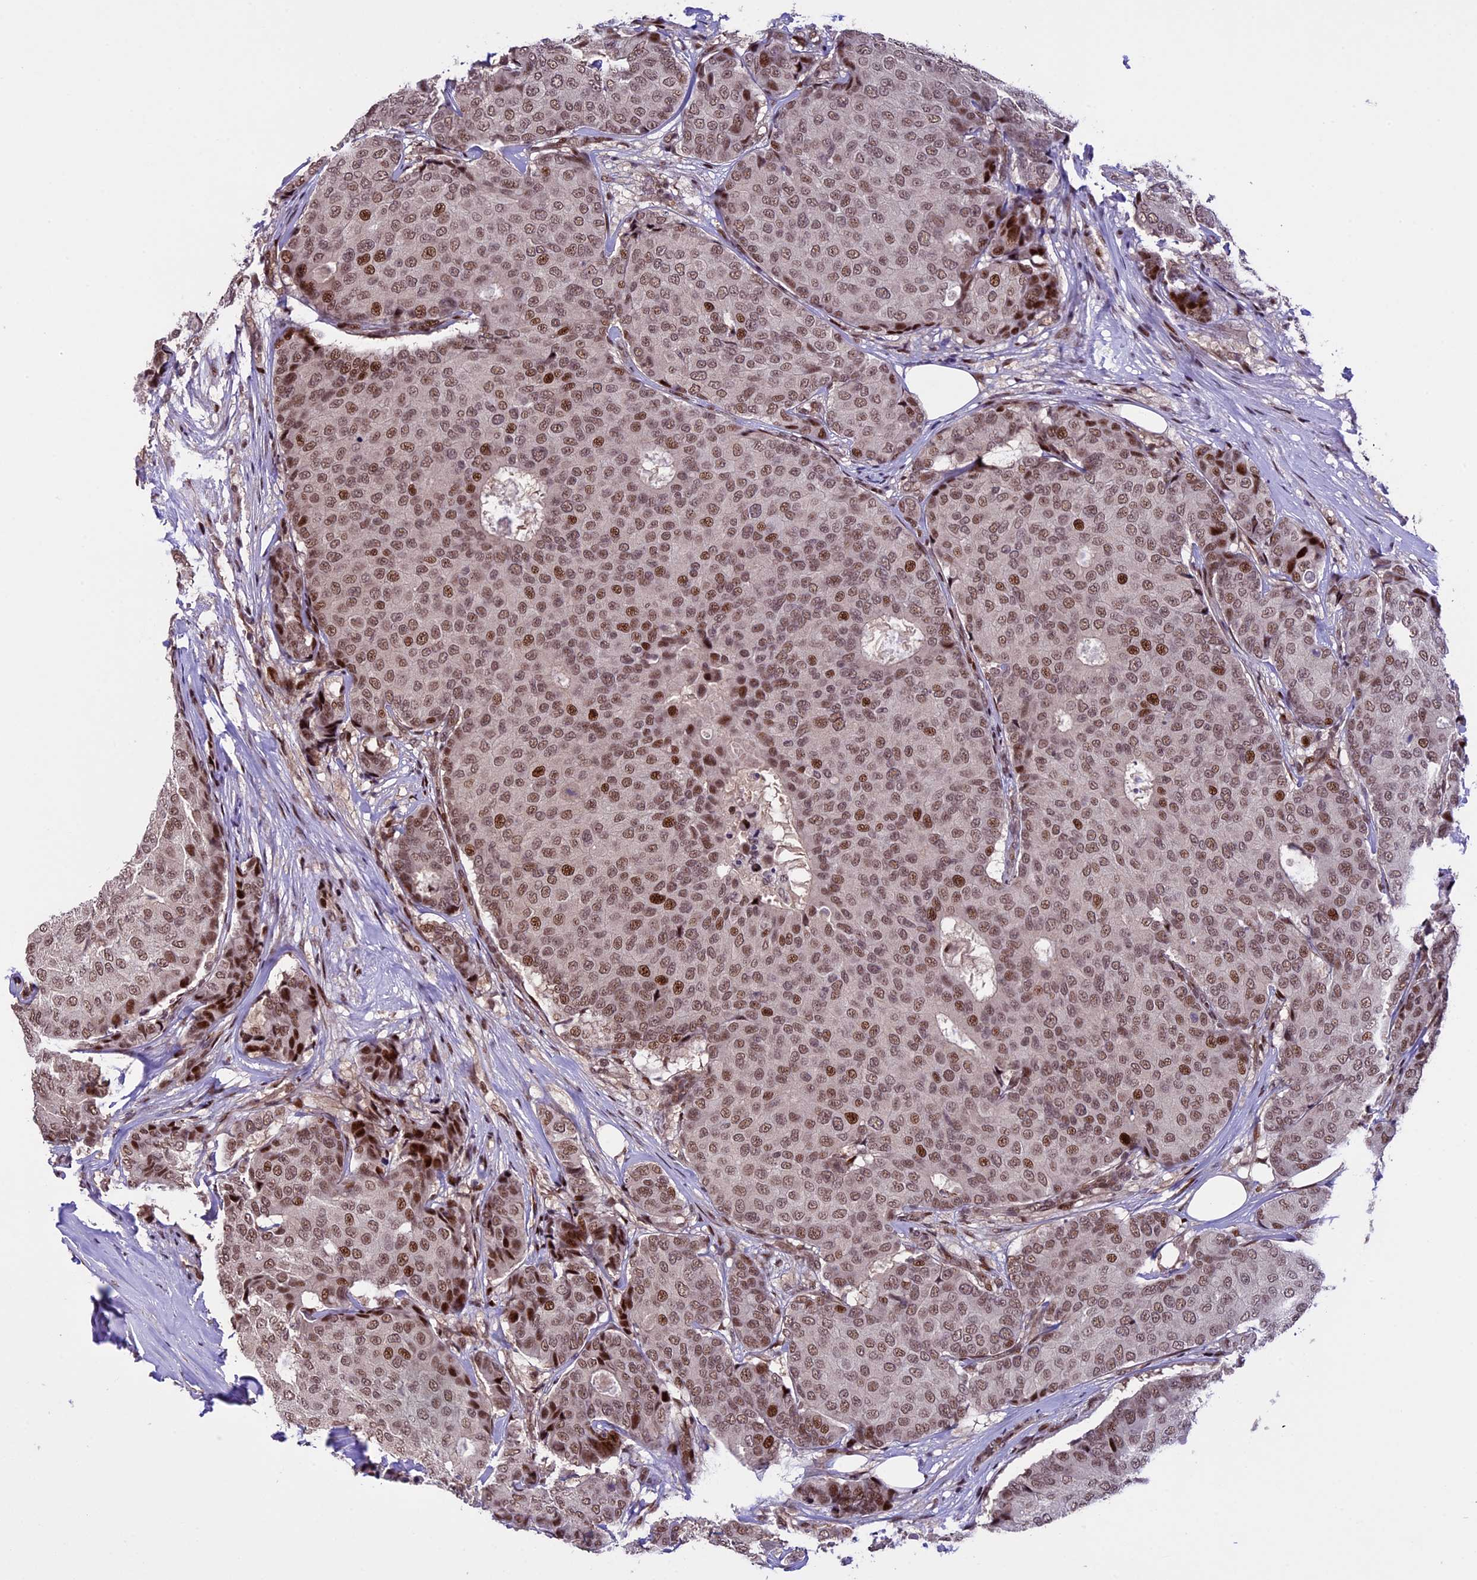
{"staining": {"intensity": "moderate", "quantity": ">75%", "location": "nuclear"}, "tissue": "breast cancer", "cell_type": "Tumor cells", "image_type": "cancer", "snomed": [{"axis": "morphology", "description": "Duct carcinoma"}, {"axis": "topography", "description": "Breast"}], "caption": "IHC staining of breast infiltrating ductal carcinoma, which demonstrates medium levels of moderate nuclear positivity in approximately >75% of tumor cells indicating moderate nuclear protein staining. The staining was performed using DAB (brown) for protein detection and nuclei were counterstained in hematoxylin (blue).", "gene": "TCP11L2", "patient": {"sex": "female", "age": 75}}